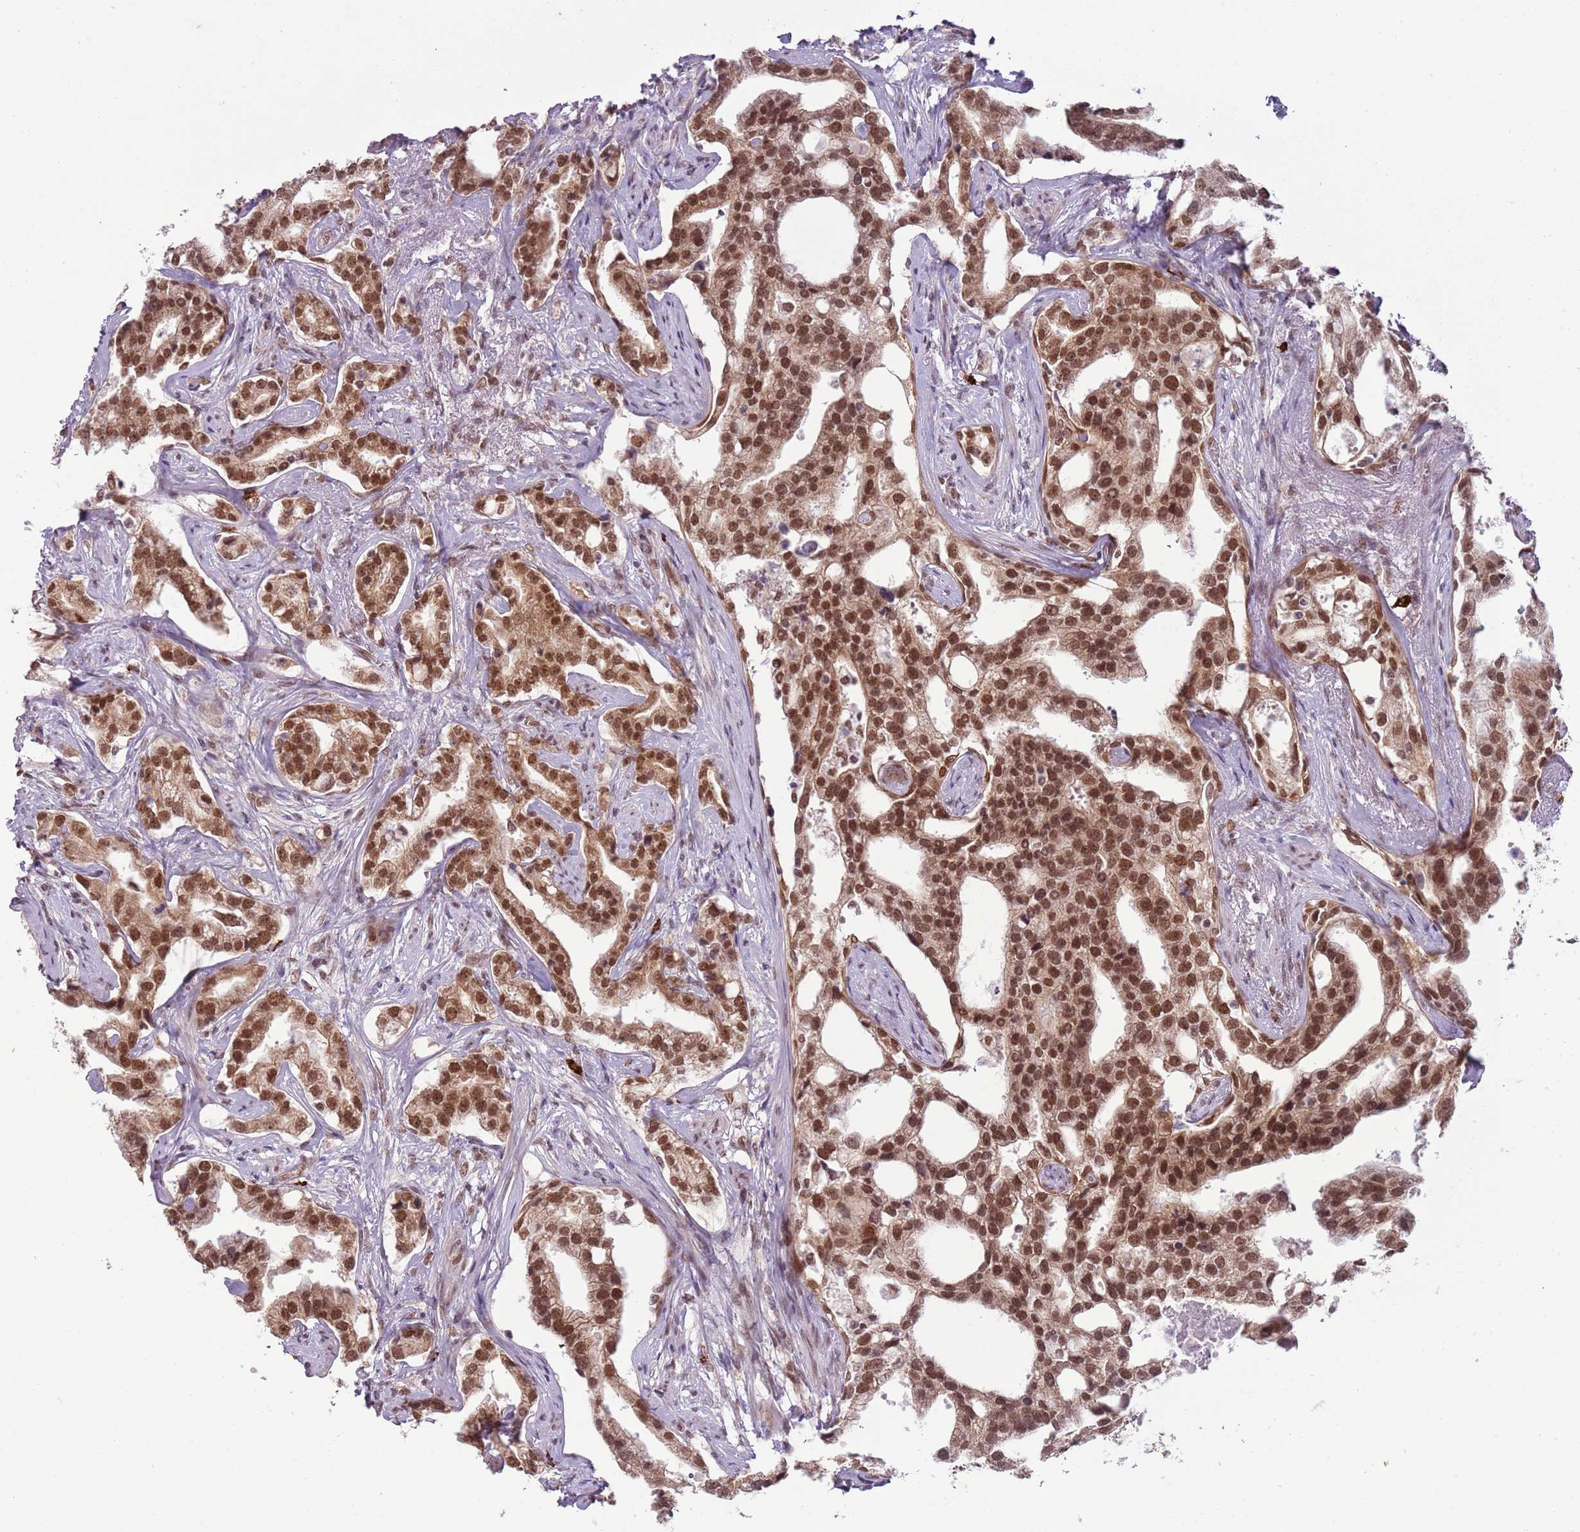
{"staining": {"intensity": "moderate", "quantity": ">75%", "location": "nuclear"}, "tissue": "prostate cancer", "cell_type": "Tumor cells", "image_type": "cancer", "snomed": [{"axis": "morphology", "description": "Adenocarcinoma, High grade"}, {"axis": "topography", "description": "Prostate"}], "caption": "A brown stain labels moderate nuclear positivity of a protein in prostate high-grade adenocarcinoma tumor cells.", "gene": "FAM120AOS", "patient": {"sex": "male", "age": 67}}